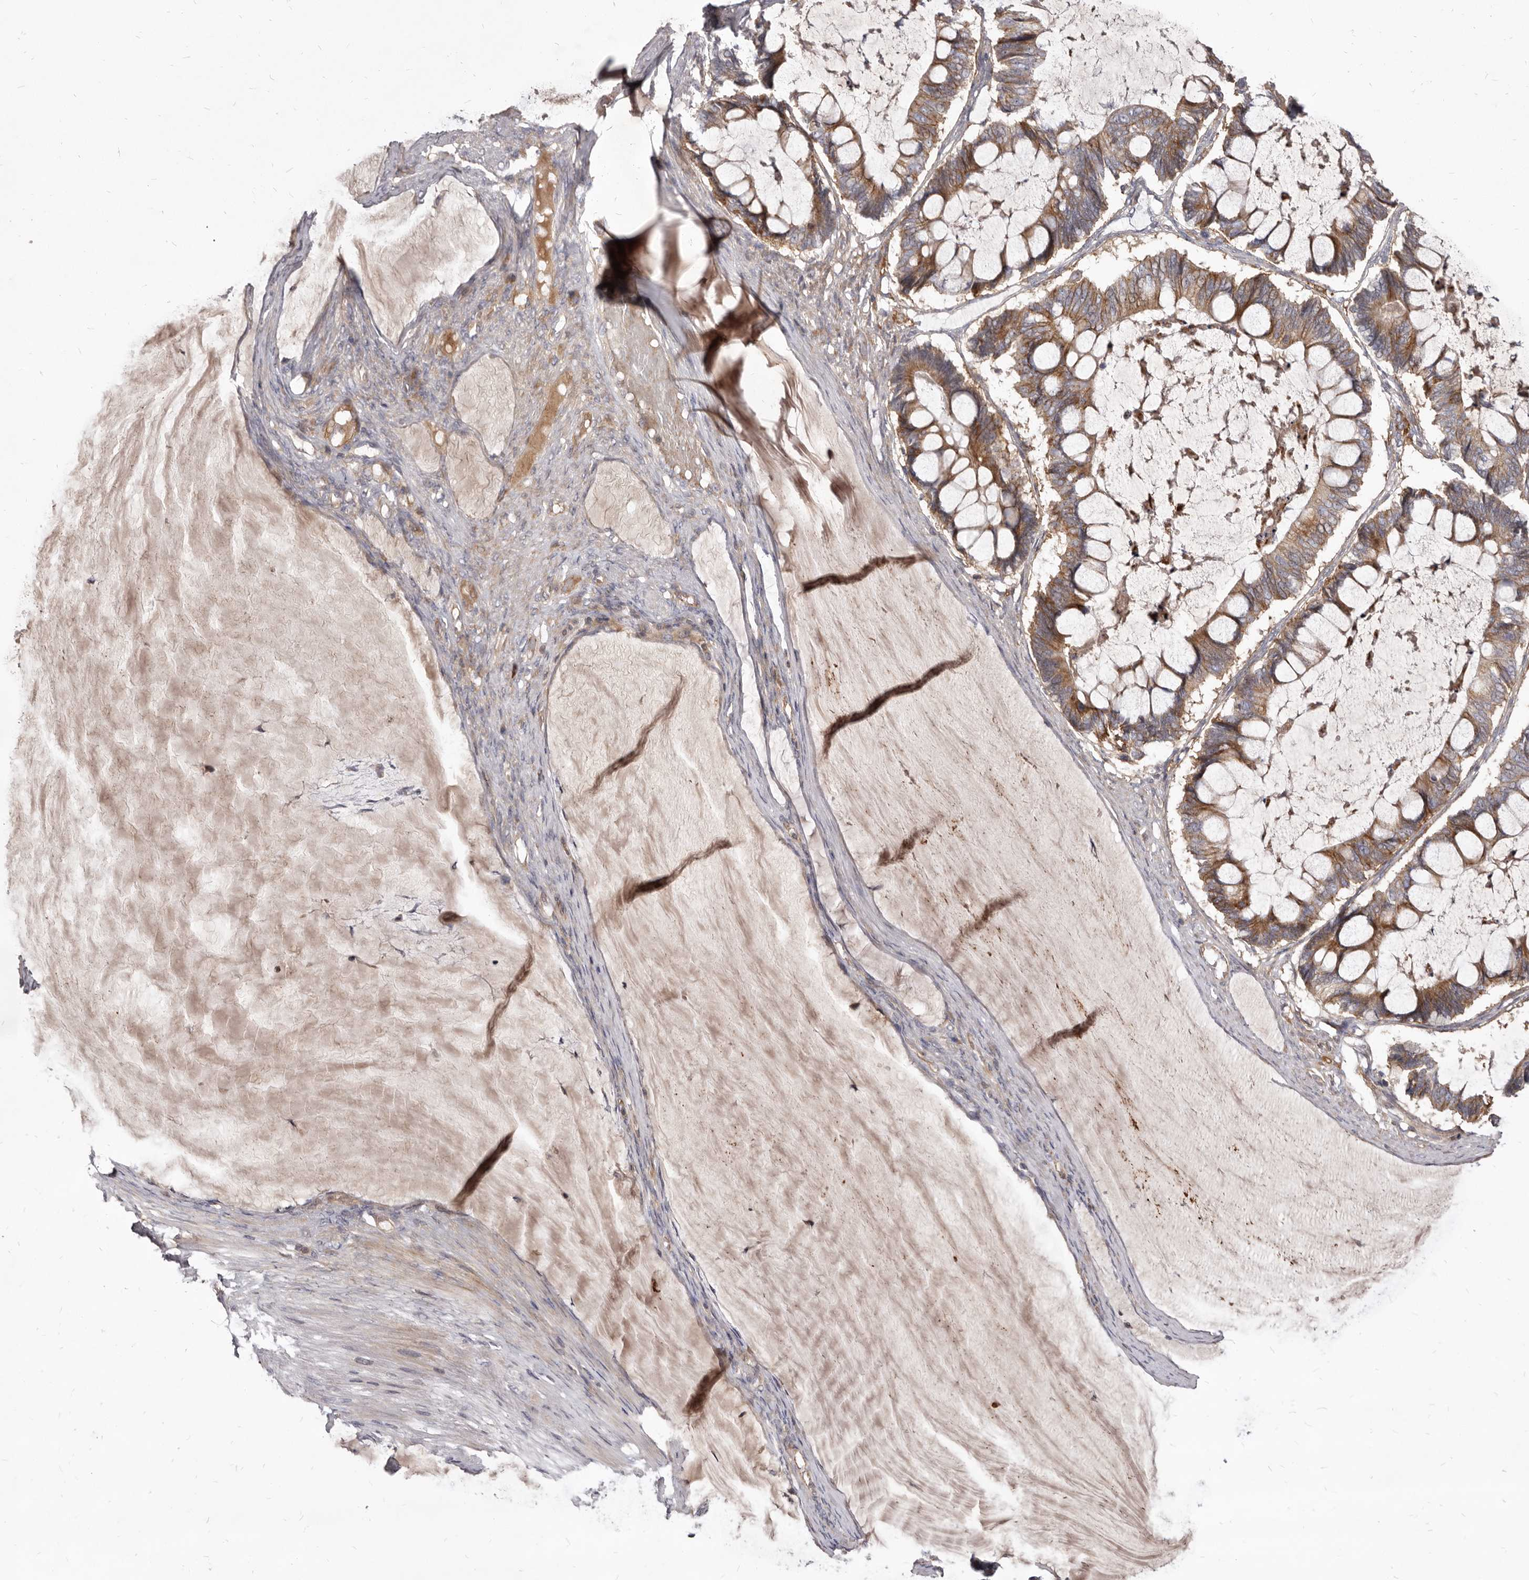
{"staining": {"intensity": "moderate", "quantity": ">75%", "location": "cytoplasmic/membranous"}, "tissue": "ovarian cancer", "cell_type": "Tumor cells", "image_type": "cancer", "snomed": [{"axis": "morphology", "description": "Cystadenocarcinoma, mucinous, NOS"}, {"axis": "topography", "description": "Ovary"}], "caption": "Immunohistochemical staining of ovarian cancer (mucinous cystadenocarcinoma) reveals medium levels of moderate cytoplasmic/membranous staining in approximately >75% of tumor cells. Immunohistochemistry (ihc) stains the protein in brown and the nuclei are stained blue.", "gene": "FAS", "patient": {"sex": "female", "age": 61}}